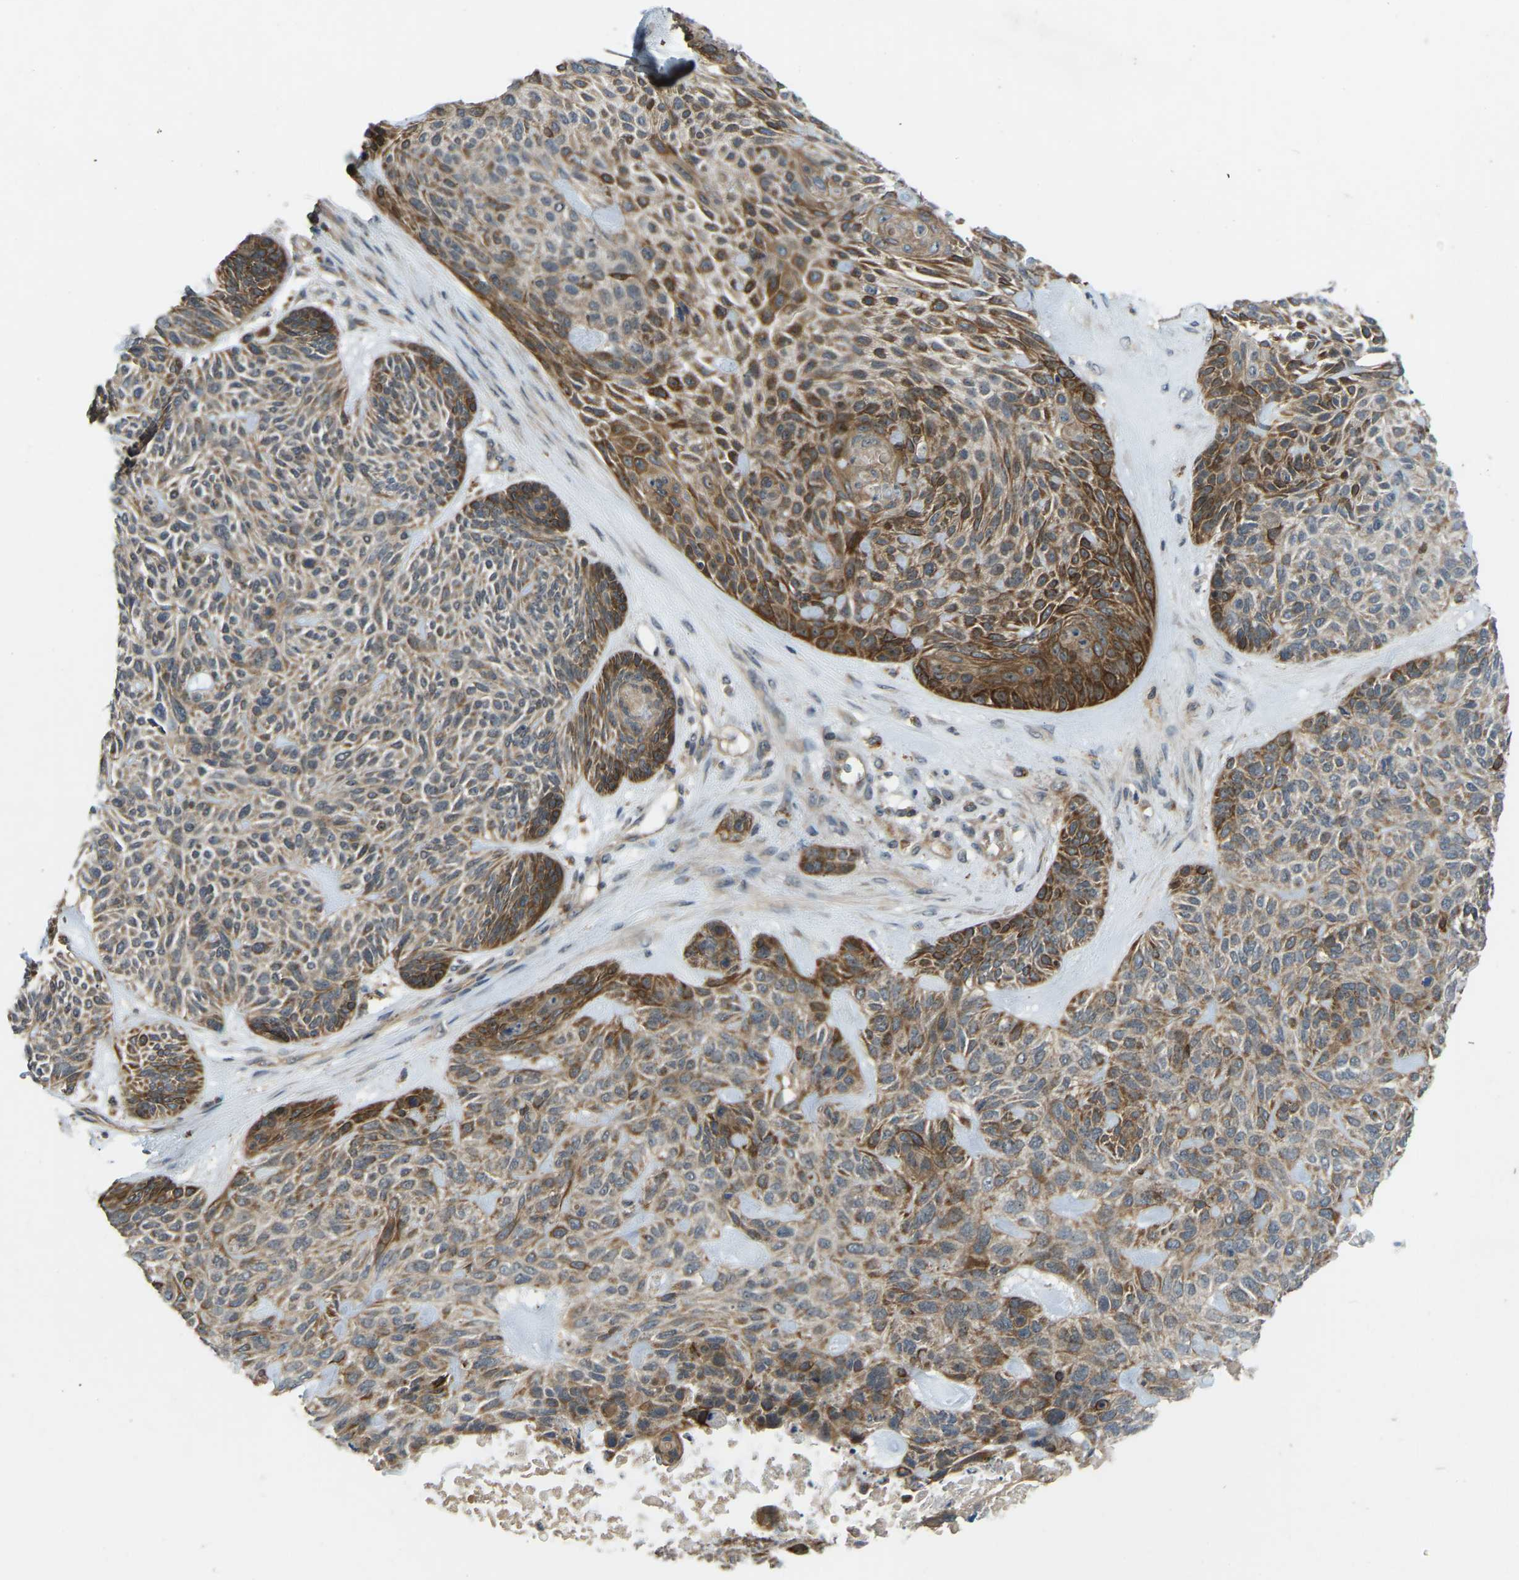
{"staining": {"intensity": "moderate", "quantity": ">75%", "location": "cytoplasmic/membranous"}, "tissue": "skin cancer", "cell_type": "Tumor cells", "image_type": "cancer", "snomed": [{"axis": "morphology", "description": "Basal cell carcinoma"}, {"axis": "topography", "description": "Skin"}], "caption": "Protein expression analysis of human skin cancer (basal cell carcinoma) reveals moderate cytoplasmic/membranous expression in about >75% of tumor cells. The staining is performed using DAB brown chromogen to label protein expression. The nuclei are counter-stained blue using hematoxylin.", "gene": "ZNF71", "patient": {"sex": "male", "age": 55}}